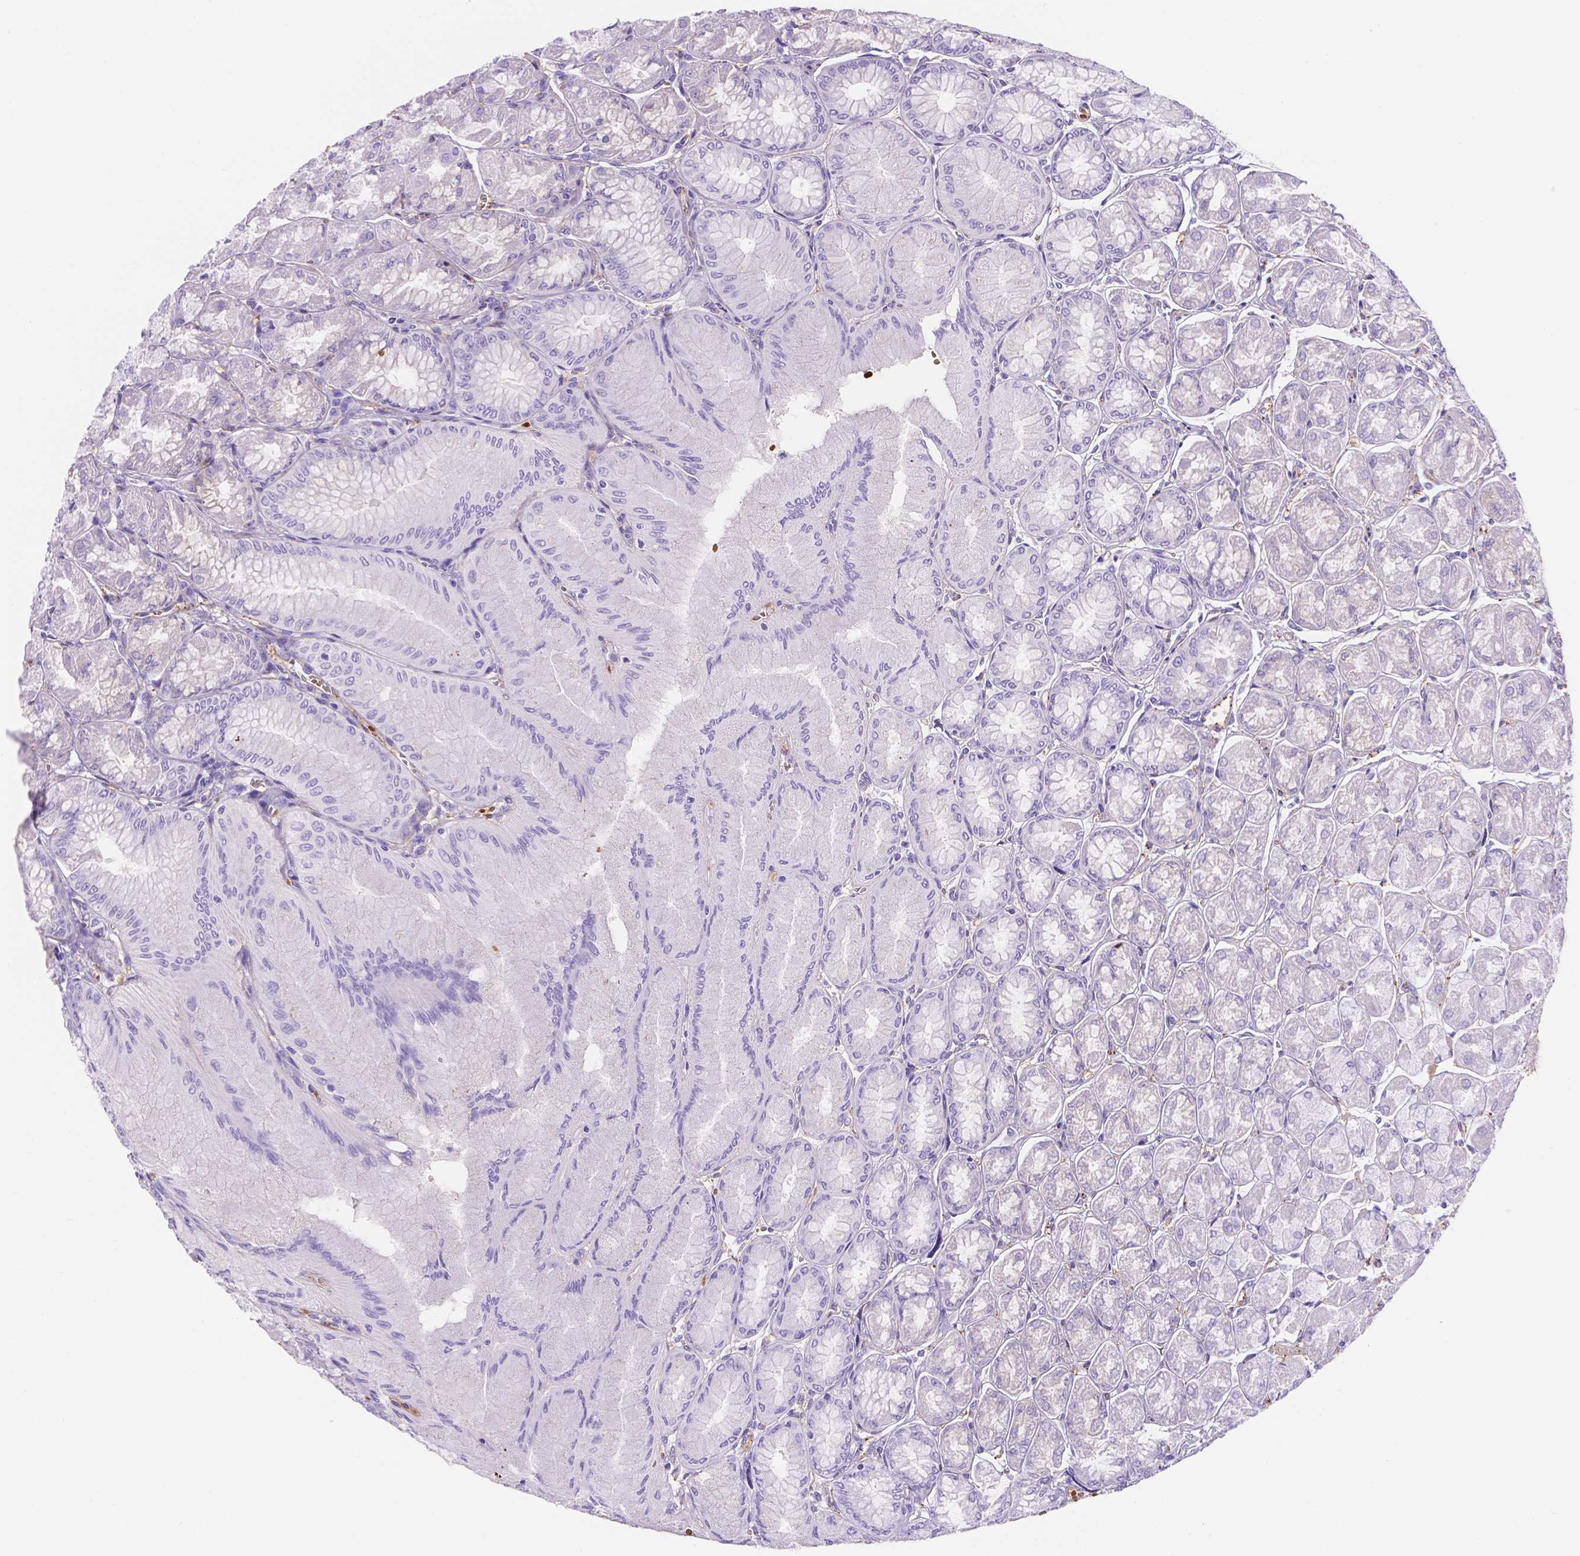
{"staining": {"intensity": "negative", "quantity": "none", "location": "none"}, "tissue": "stomach", "cell_type": "Glandular cells", "image_type": "normal", "snomed": [{"axis": "morphology", "description": "Normal tissue, NOS"}, {"axis": "topography", "description": "Stomach, upper"}], "caption": "This is an immunohistochemistry photomicrograph of normal human stomach. There is no positivity in glandular cells.", "gene": "SLC40A1", "patient": {"sex": "male", "age": 60}}